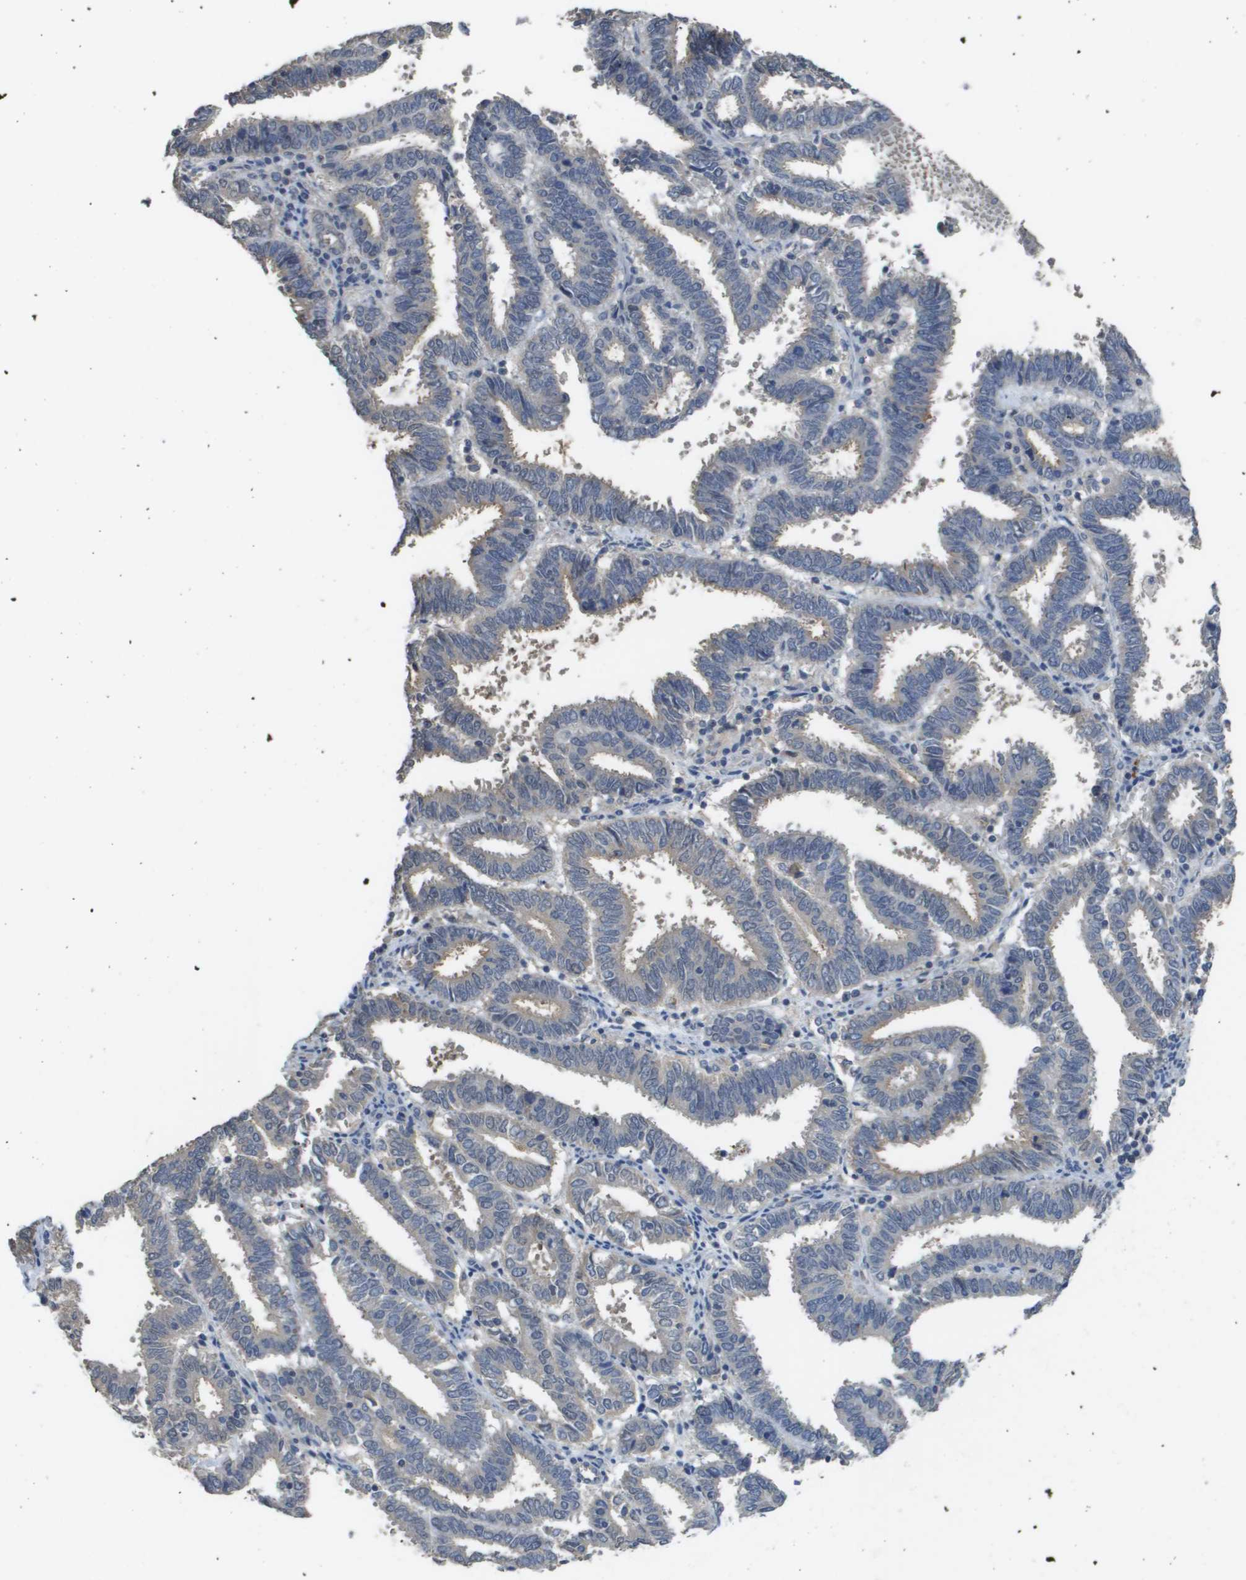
{"staining": {"intensity": "negative", "quantity": "none", "location": "none"}, "tissue": "endometrial cancer", "cell_type": "Tumor cells", "image_type": "cancer", "snomed": [{"axis": "morphology", "description": "Adenocarcinoma, NOS"}, {"axis": "topography", "description": "Uterus"}], "caption": "Endometrial cancer was stained to show a protein in brown. There is no significant expression in tumor cells.", "gene": "RAB27B", "patient": {"sex": "female", "age": 83}}